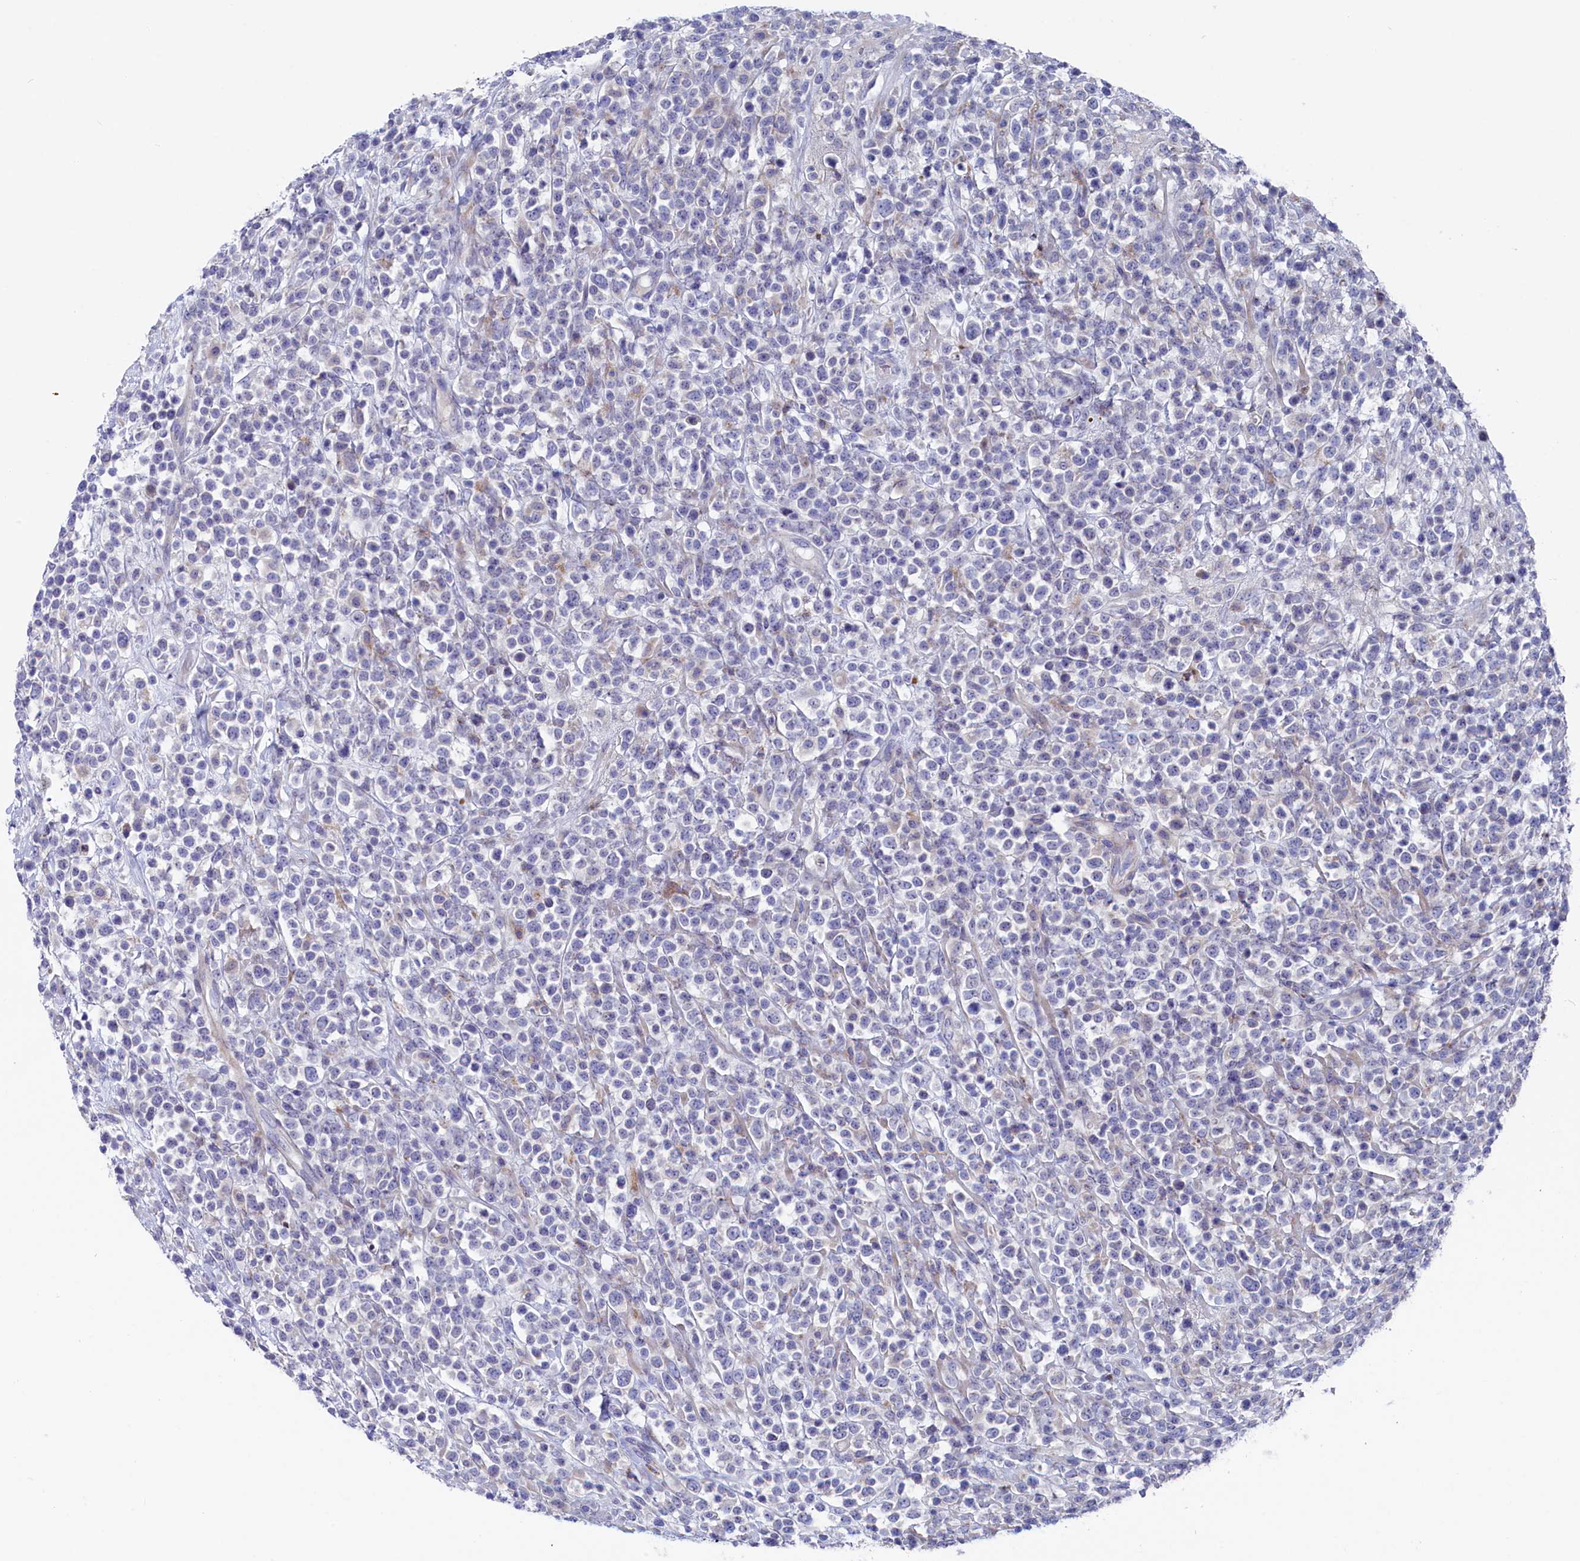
{"staining": {"intensity": "negative", "quantity": "none", "location": "none"}, "tissue": "lymphoma", "cell_type": "Tumor cells", "image_type": "cancer", "snomed": [{"axis": "morphology", "description": "Malignant lymphoma, non-Hodgkin's type, High grade"}, {"axis": "topography", "description": "Colon"}], "caption": "There is no significant expression in tumor cells of lymphoma. (IHC, brightfield microscopy, high magnification).", "gene": "NUDT7", "patient": {"sex": "female", "age": 53}}